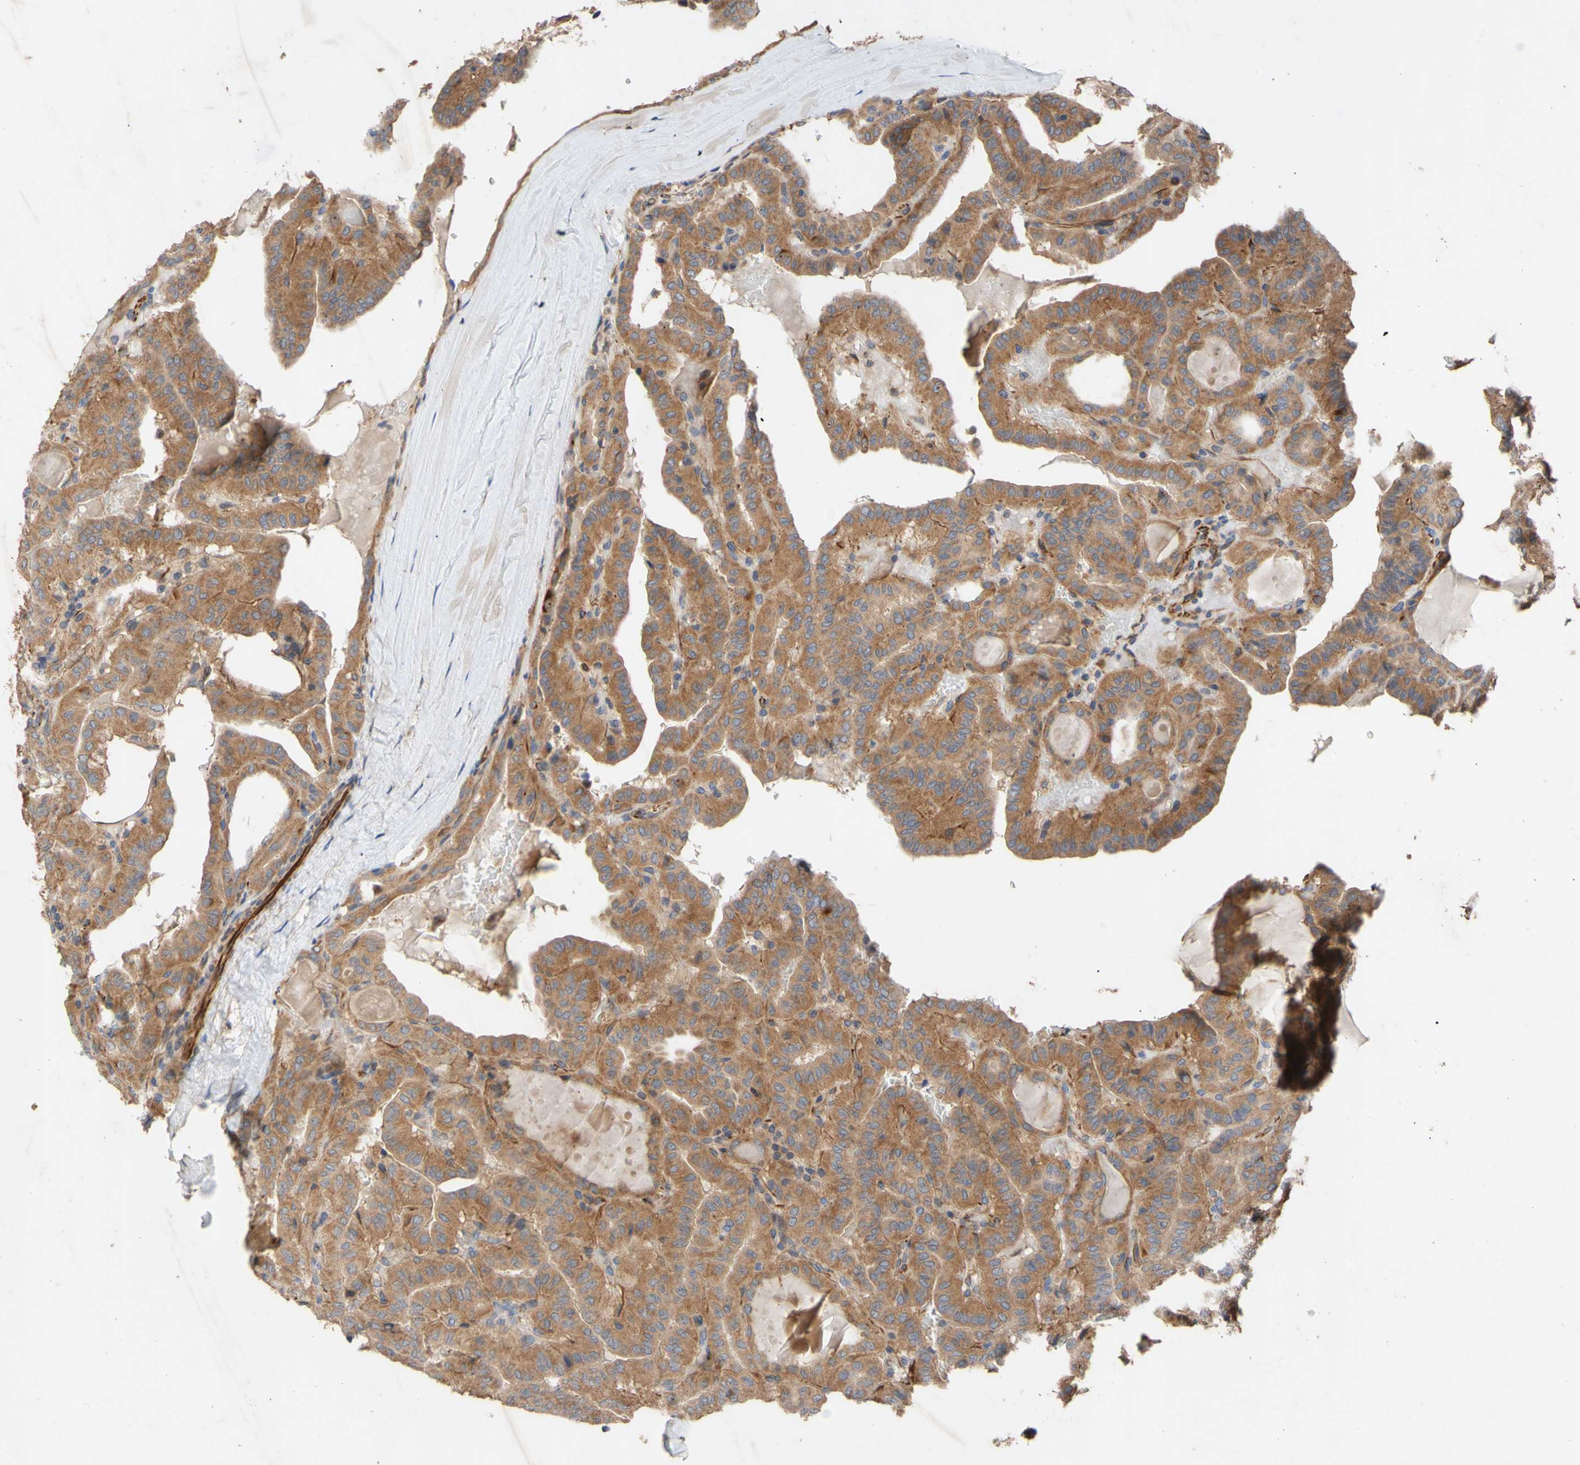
{"staining": {"intensity": "moderate", "quantity": ">75%", "location": "cytoplasmic/membranous"}, "tissue": "head and neck cancer", "cell_type": "Tumor cells", "image_type": "cancer", "snomed": [{"axis": "morphology", "description": "Squamous cell carcinoma, NOS"}, {"axis": "topography", "description": "Oral tissue"}, {"axis": "topography", "description": "Head-Neck"}], "caption": "Head and neck cancer was stained to show a protein in brown. There is medium levels of moderate cytoplasmic/membranous positivity in about >75% of tumor cells.", "gene": "EIF2S3", "patient": {"sex": "female", "age": 50}}